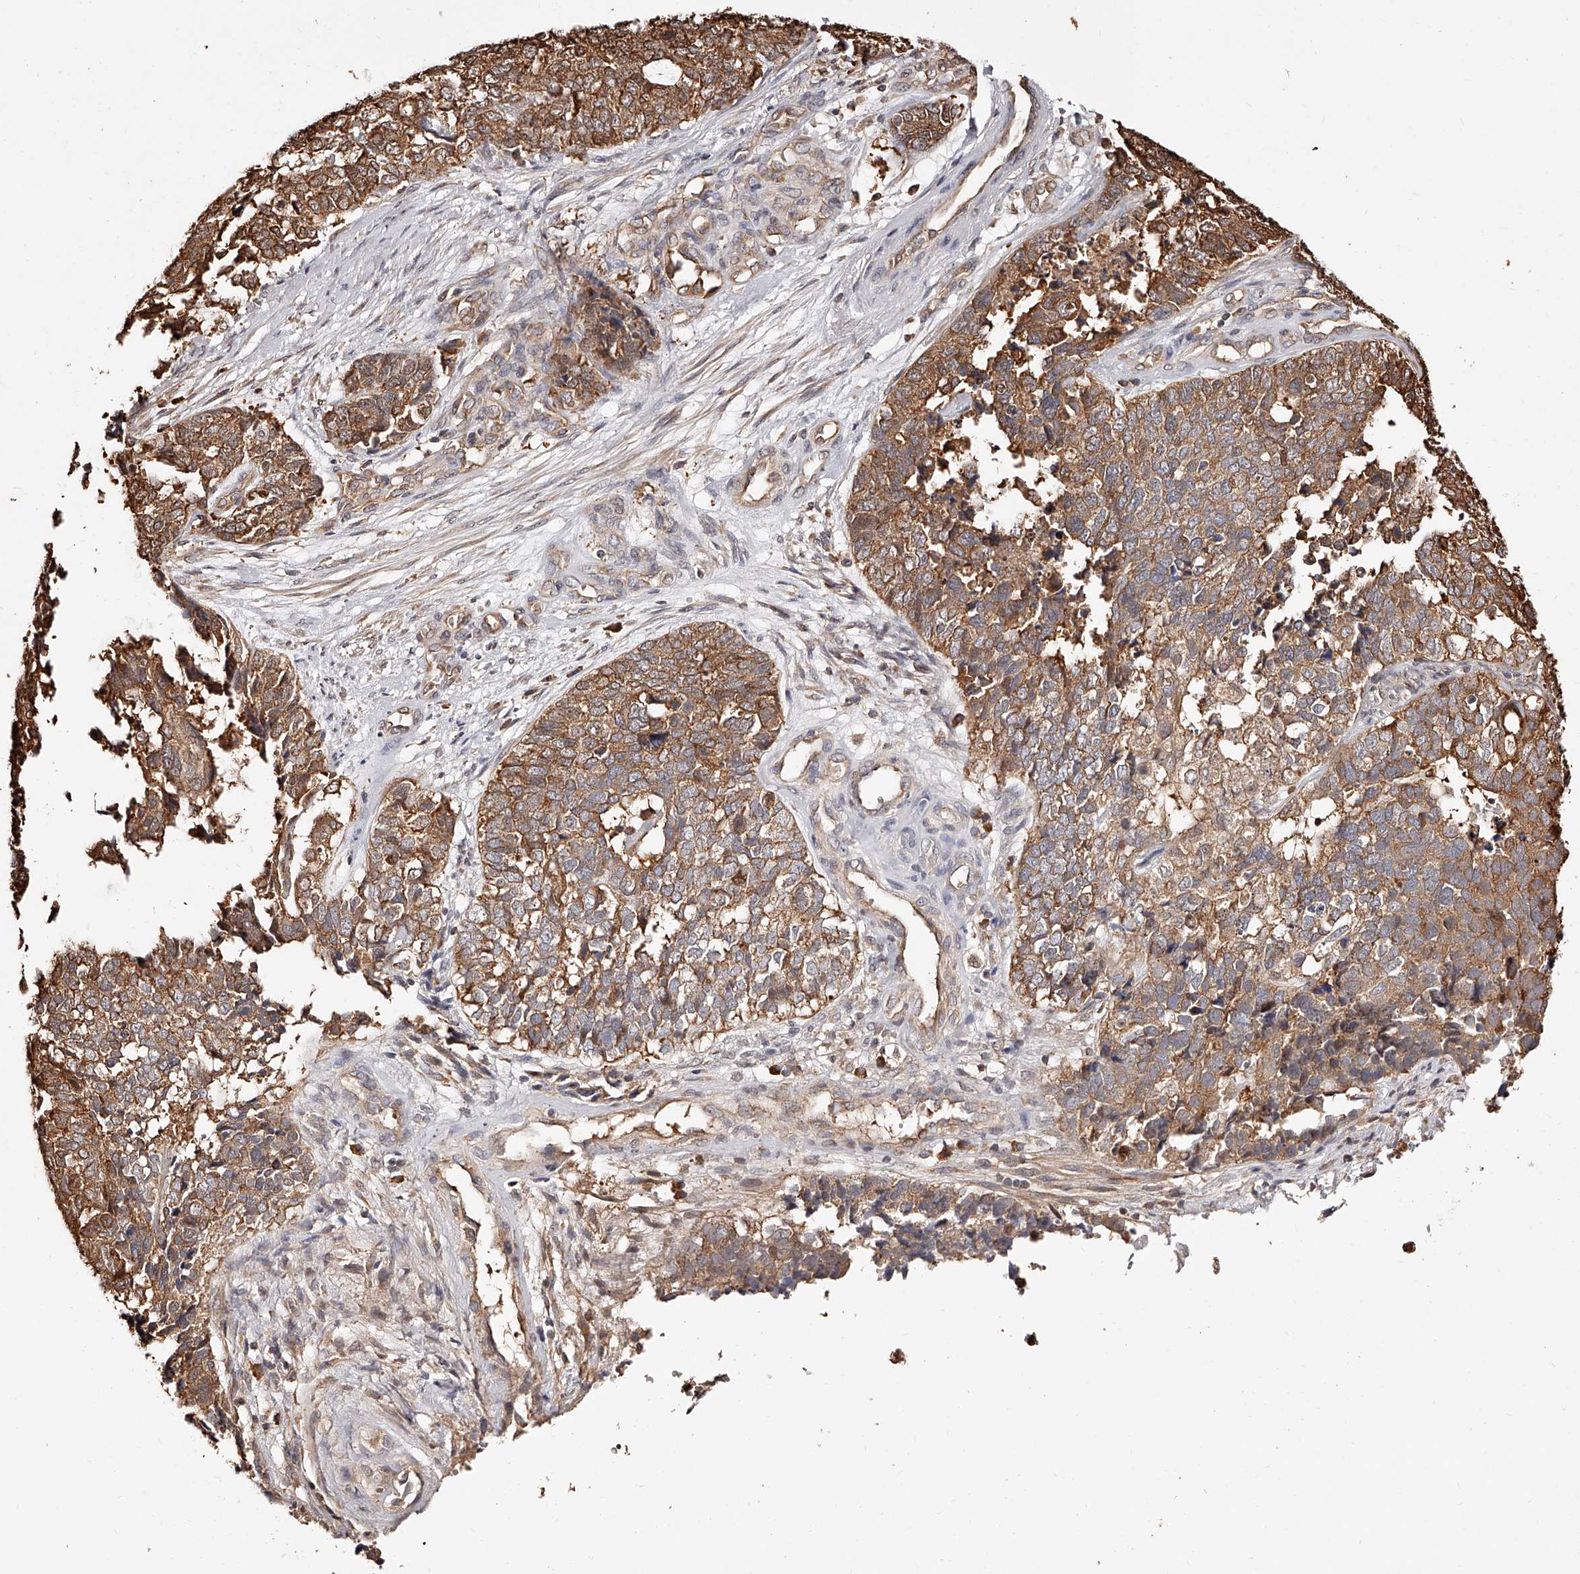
{"staining": {"intensity": "moderate", "quantity": ">75%", "location": "cytoplasmic/membranous"}, "tissue": "cervical cancer", "cell_type": "Tumor cells", "image_type": "cancer", "snomed": [{"axis": "morphology", "description": "Squamous cell carcinoma, NOS"}, {"axis": "topography", "description": "Cervix"}], "caption": "Immunohistochemistry (IHC) micrograph of neoplastic tissue: cervical cancer (squamous cell carcinoma) stained using IHC displays medium levels of moderate protein expression localized specifically in the cytoplasmic/membranous of tumor cells, appearing as a cytoplasmic/membranous brown color.", "gene": "ZNF582", "patient": {"sex": "female", "age": 63}}